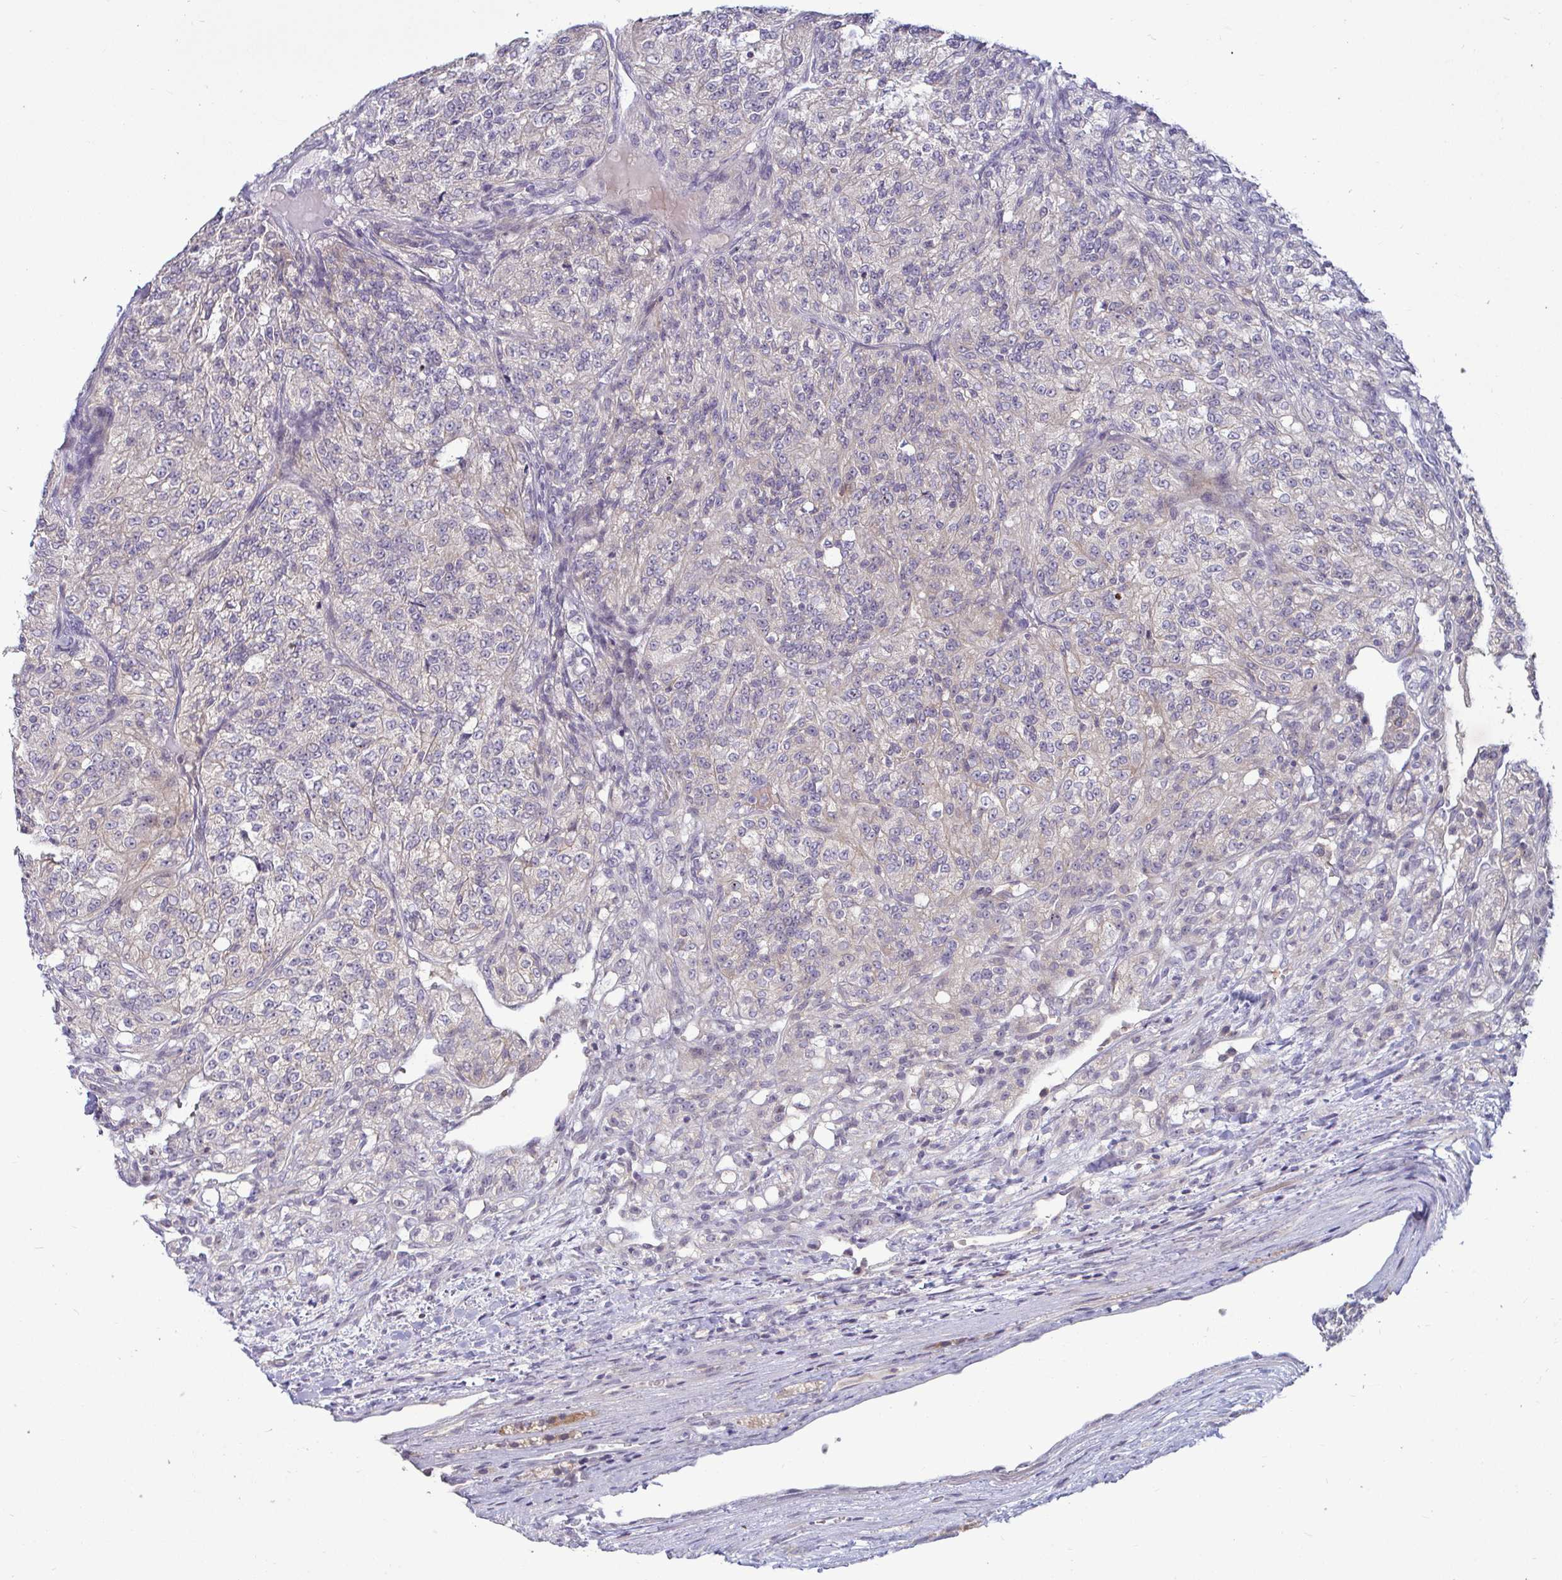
{"staining": {"intensity": "negative", "quantity": "none", "location": "none"}, "tissue": "renal cancer", "cell_type": "Tumor cells", "image_type": "cancer", "snomed": [{"axis": "morphology", "description": "Adenocarcinoma, NOS"}, {"axis": "topography", "description": "Kidney"}], "caption": "A high-resolution image shows IHC staining of renal cancer (adenocarcinoma), which reveals no significant positivity in tumor cells.", "gene": "GSTM1", "patient": {"sex": "female", "age": 63}}